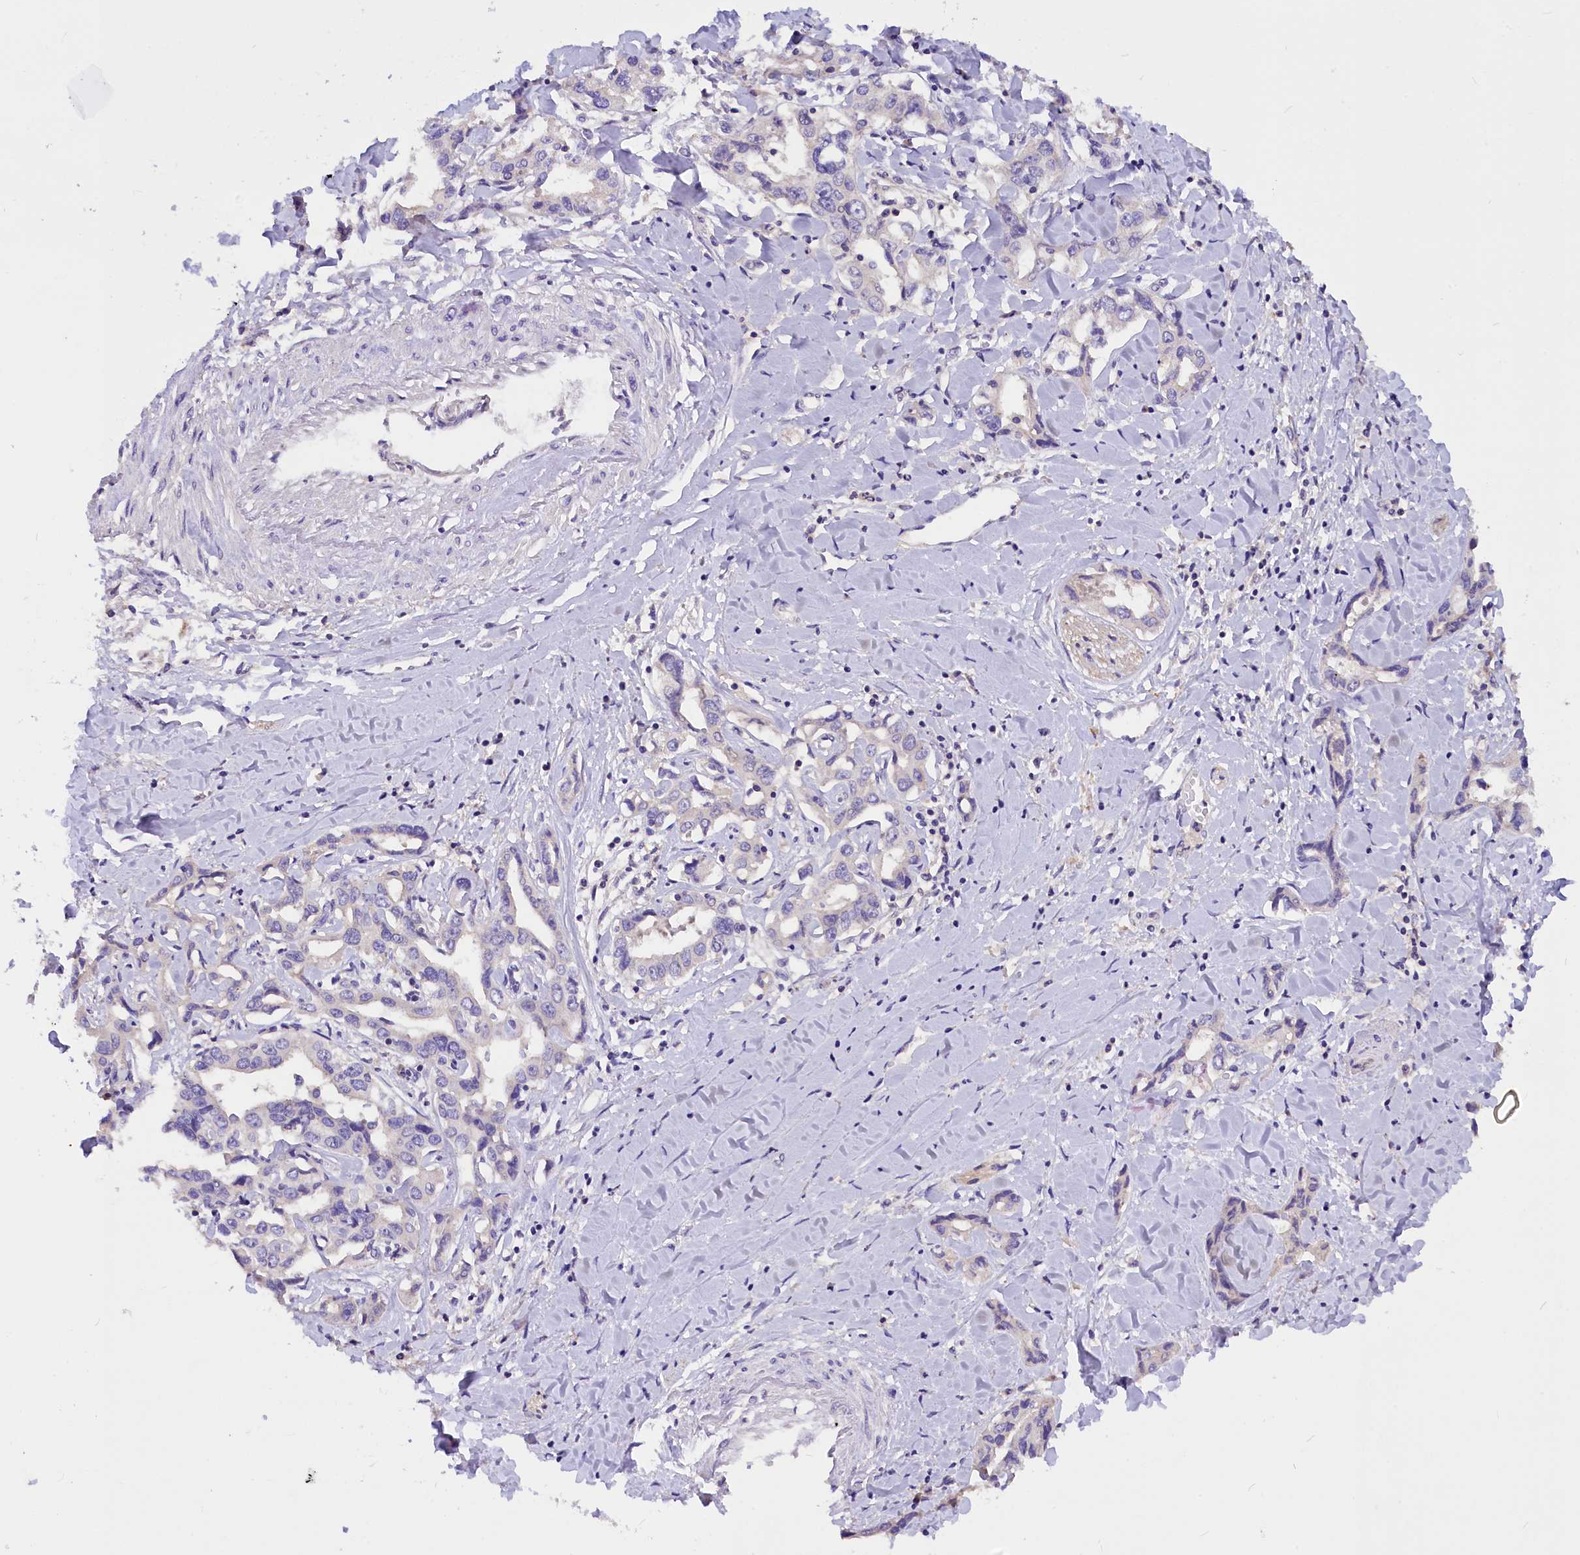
{"staining": {"intensity": "negative", "quantity": "none", "location": "none"}, "tissue": "liver cancer", "cell_type": "Tumor cells", "image_type": "cancer", "snomed": [{"axis": "morphology", "description": "Cholangiocarcinoma"}, {"axis": "topography", "description": "Liver"}], "caption": "High power microscopy histopathology image of an immunohistochemistry (IHC) image of liver cancer (cholangiocarcinoma), revealing no significant positivity in tumor cells.", "gene": "AP3B2", "patient": {"sex": "male", "age": 59}}